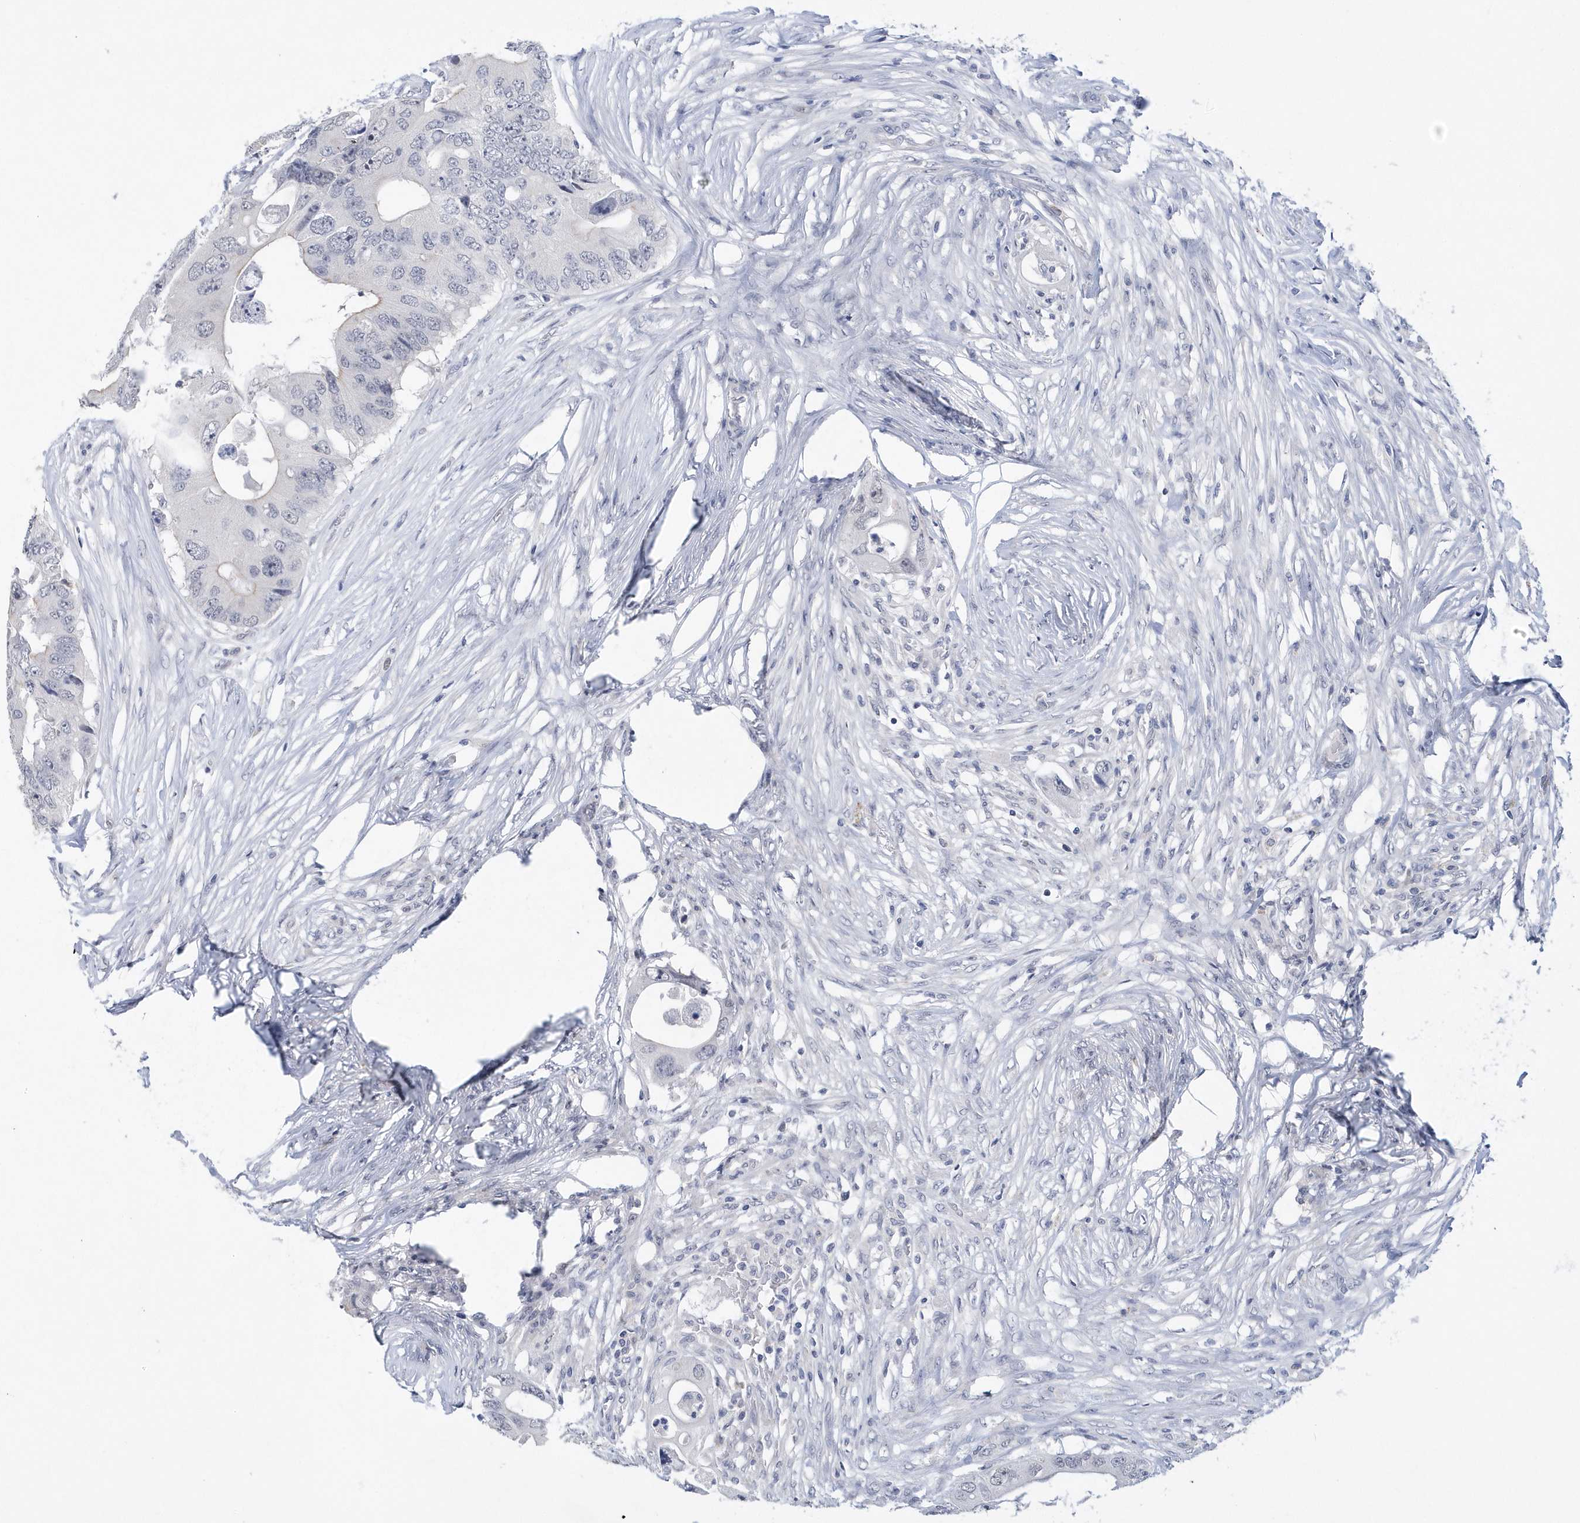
{"staining": {"intensity": "negative", "quantity": "none", "location": "none"}, "tissue": "colorectal cancer", "cell_type": "Tumor cells", "image_type": "cancer", "snomed": [{"axis": "morphology", "description": "Adenocarcinoma, NOS"}, {"axis": "topography", "description": "Colon"}], "caption": "Immunohistochemistry photomicrograph of colorectal adenocarcinoma stained for a protein (brown), which displays no expression in tumor cells. The staining was performed using DAB (3,3'-diaminobenzidine) to visualize the protein expression in brown, while the nuclei were stained in blue with hematoxylin (Magnification: 20x).", "gene": "SRGAP3", "patient": {"sex": "male", "age": 71}}